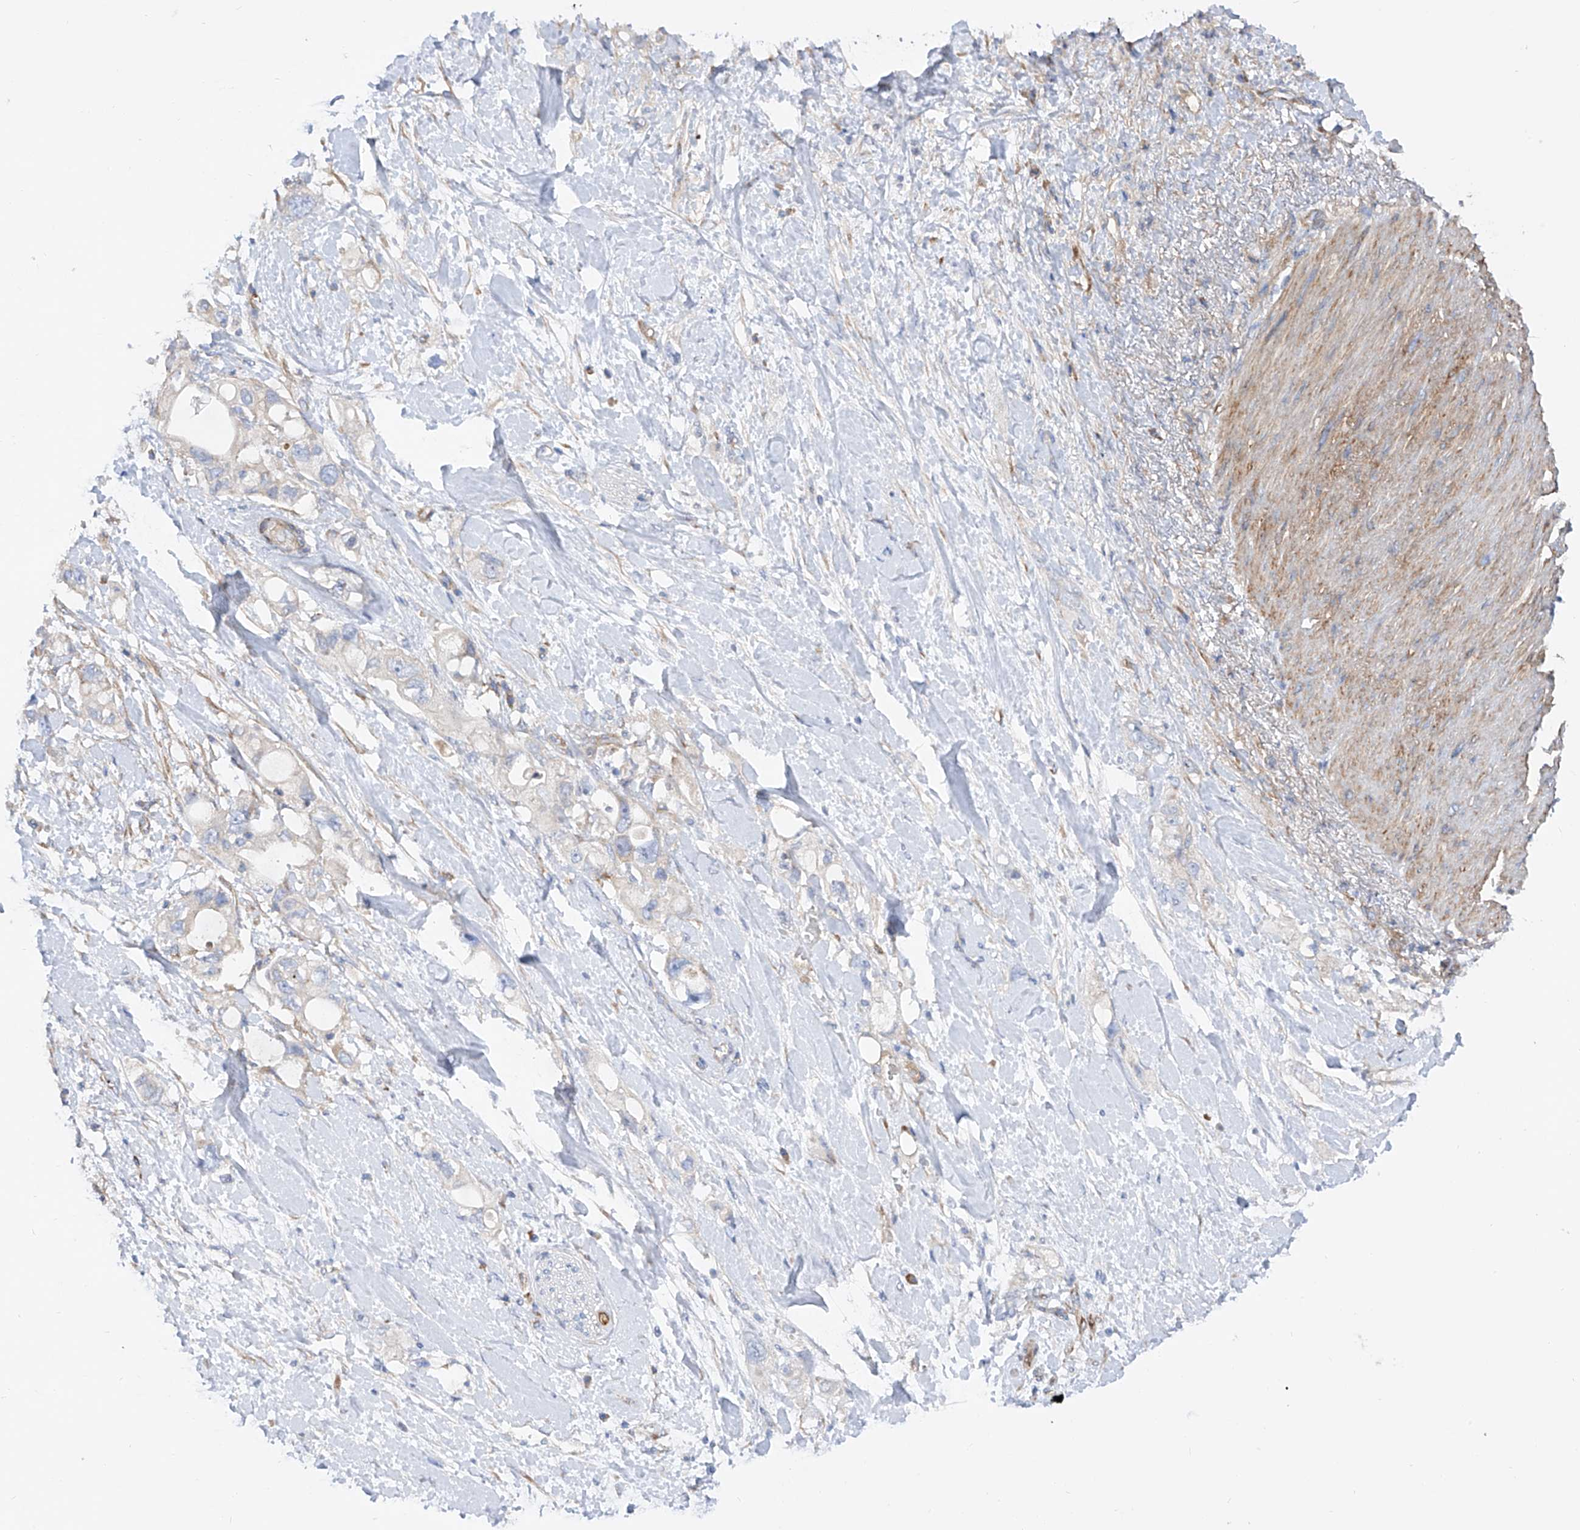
{"staining": {"intensity": "negative", "quantity": "none", "location": "none"}, "tissue": "pancreatic cancer", "cell_type": "Tumor cells", "image_type": "cancer", "snomed": [{"axis": "morphology", "description": "Adenocarcinoma, NOS"}, {"axis": "topography", "description": "Pancreas"}], "caption": "The micrograph reveals no significant staining in tumor cells of pancreatic cancer. (Stains: DAB (3,3'-diaminobenzidine) immunohistochemistry with hematoxylin counter stain, Microscopy: brightfield microscopy at high magnification).", "gene": "LCA5", "patient": {"sex": "female", "age": 56}}